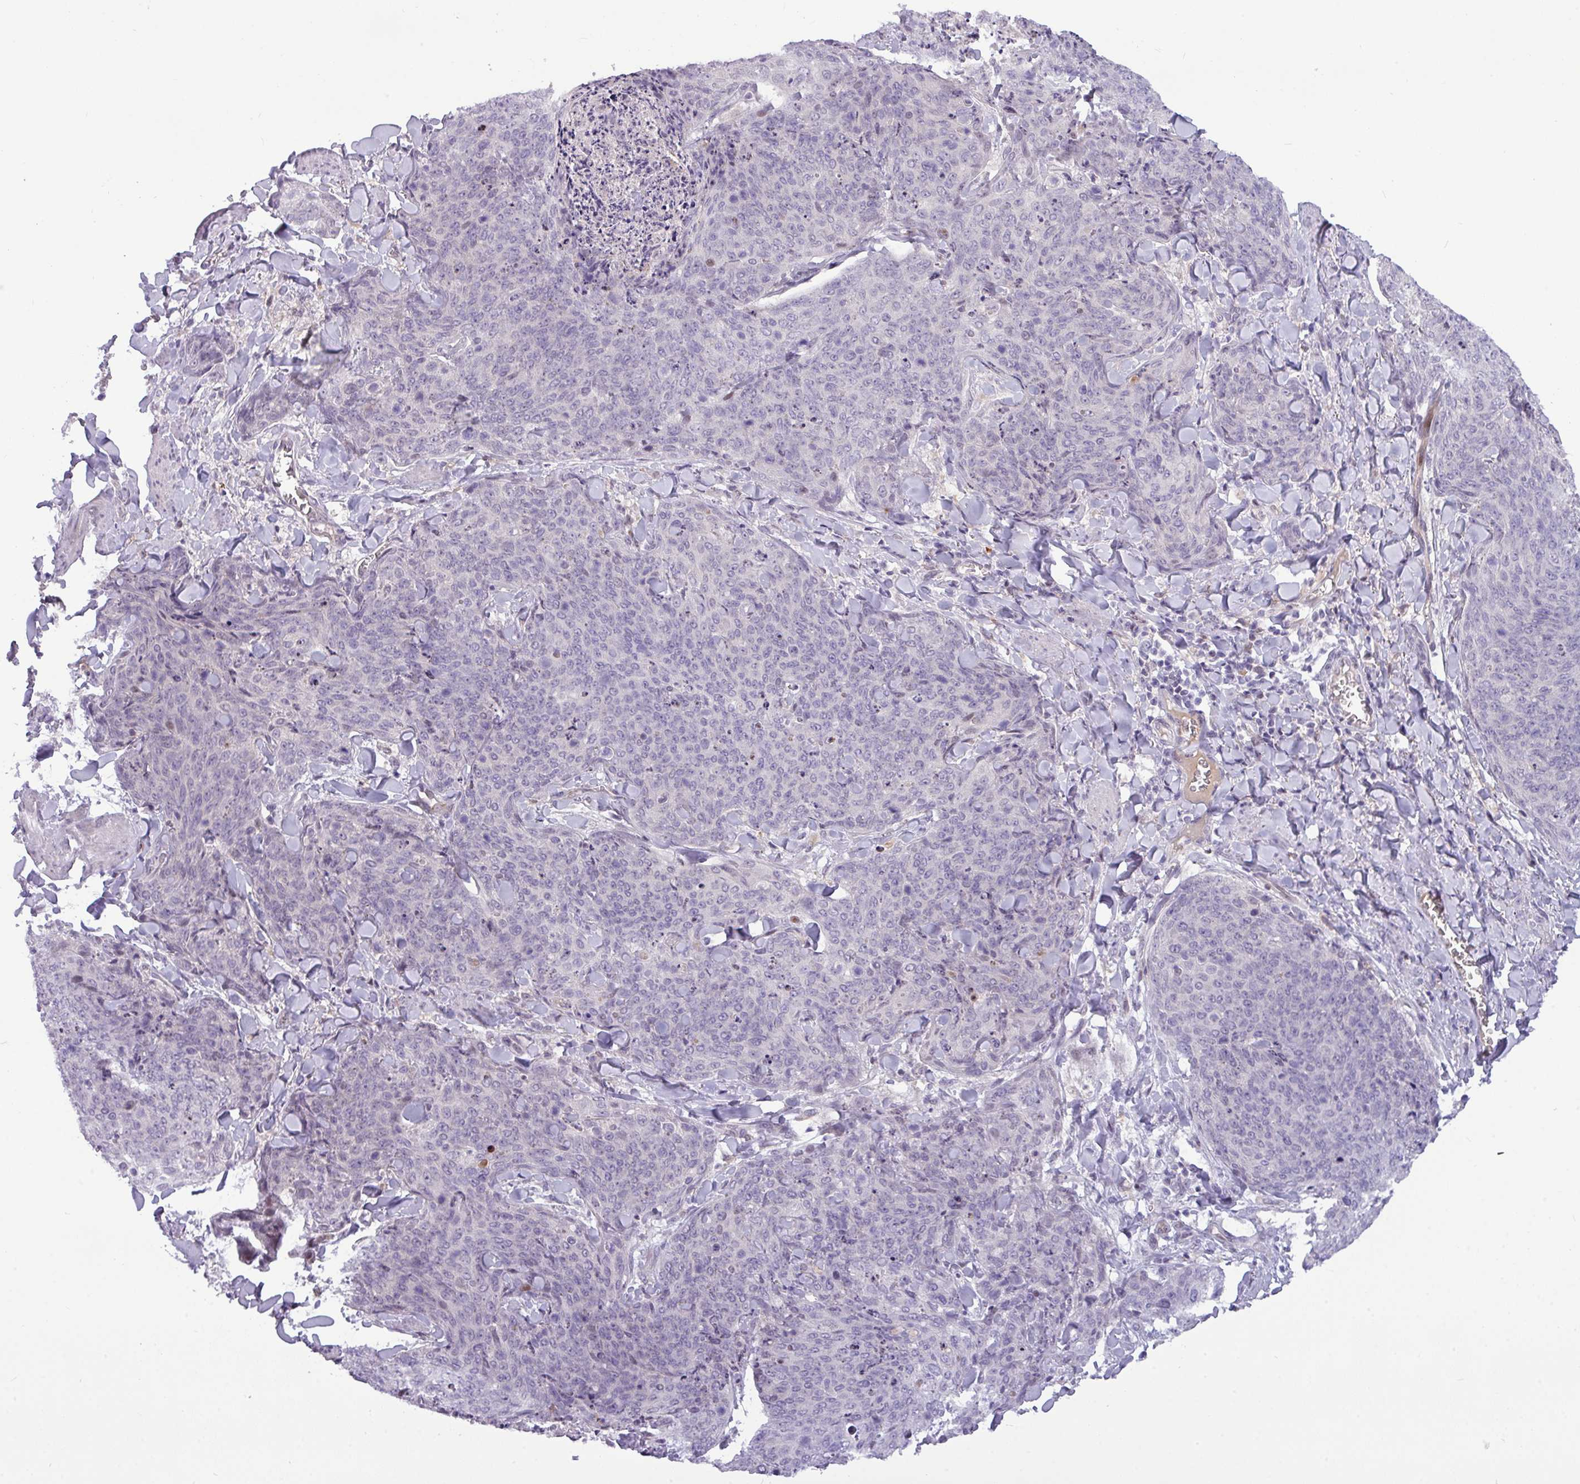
{"staining": {"intensity": "negative", "quantity": "none", "location": "none"}, "tissue": "skin cancer", "cell_type": "Tumor cells", "image_type": "cancer", "snomed": [{"axis": "morphology", "description": "Squamous cell carcinoma, NOS"}, {"axis": "topography", "description": "Skin"}, {"axis": "topography", "description": "Vulva"}], "caption": "Photomicrograph shows no significant protein staining in tumor cells of squamous cell carcinoma (skin). The staining was performed using DAB to visualize the protein expression in brown, while the nuclei were stained in blue with hematoxylin (Magnification: 20x).", "gene": "SLC66A2", "patient": {"sex": "female", "age": 85}}